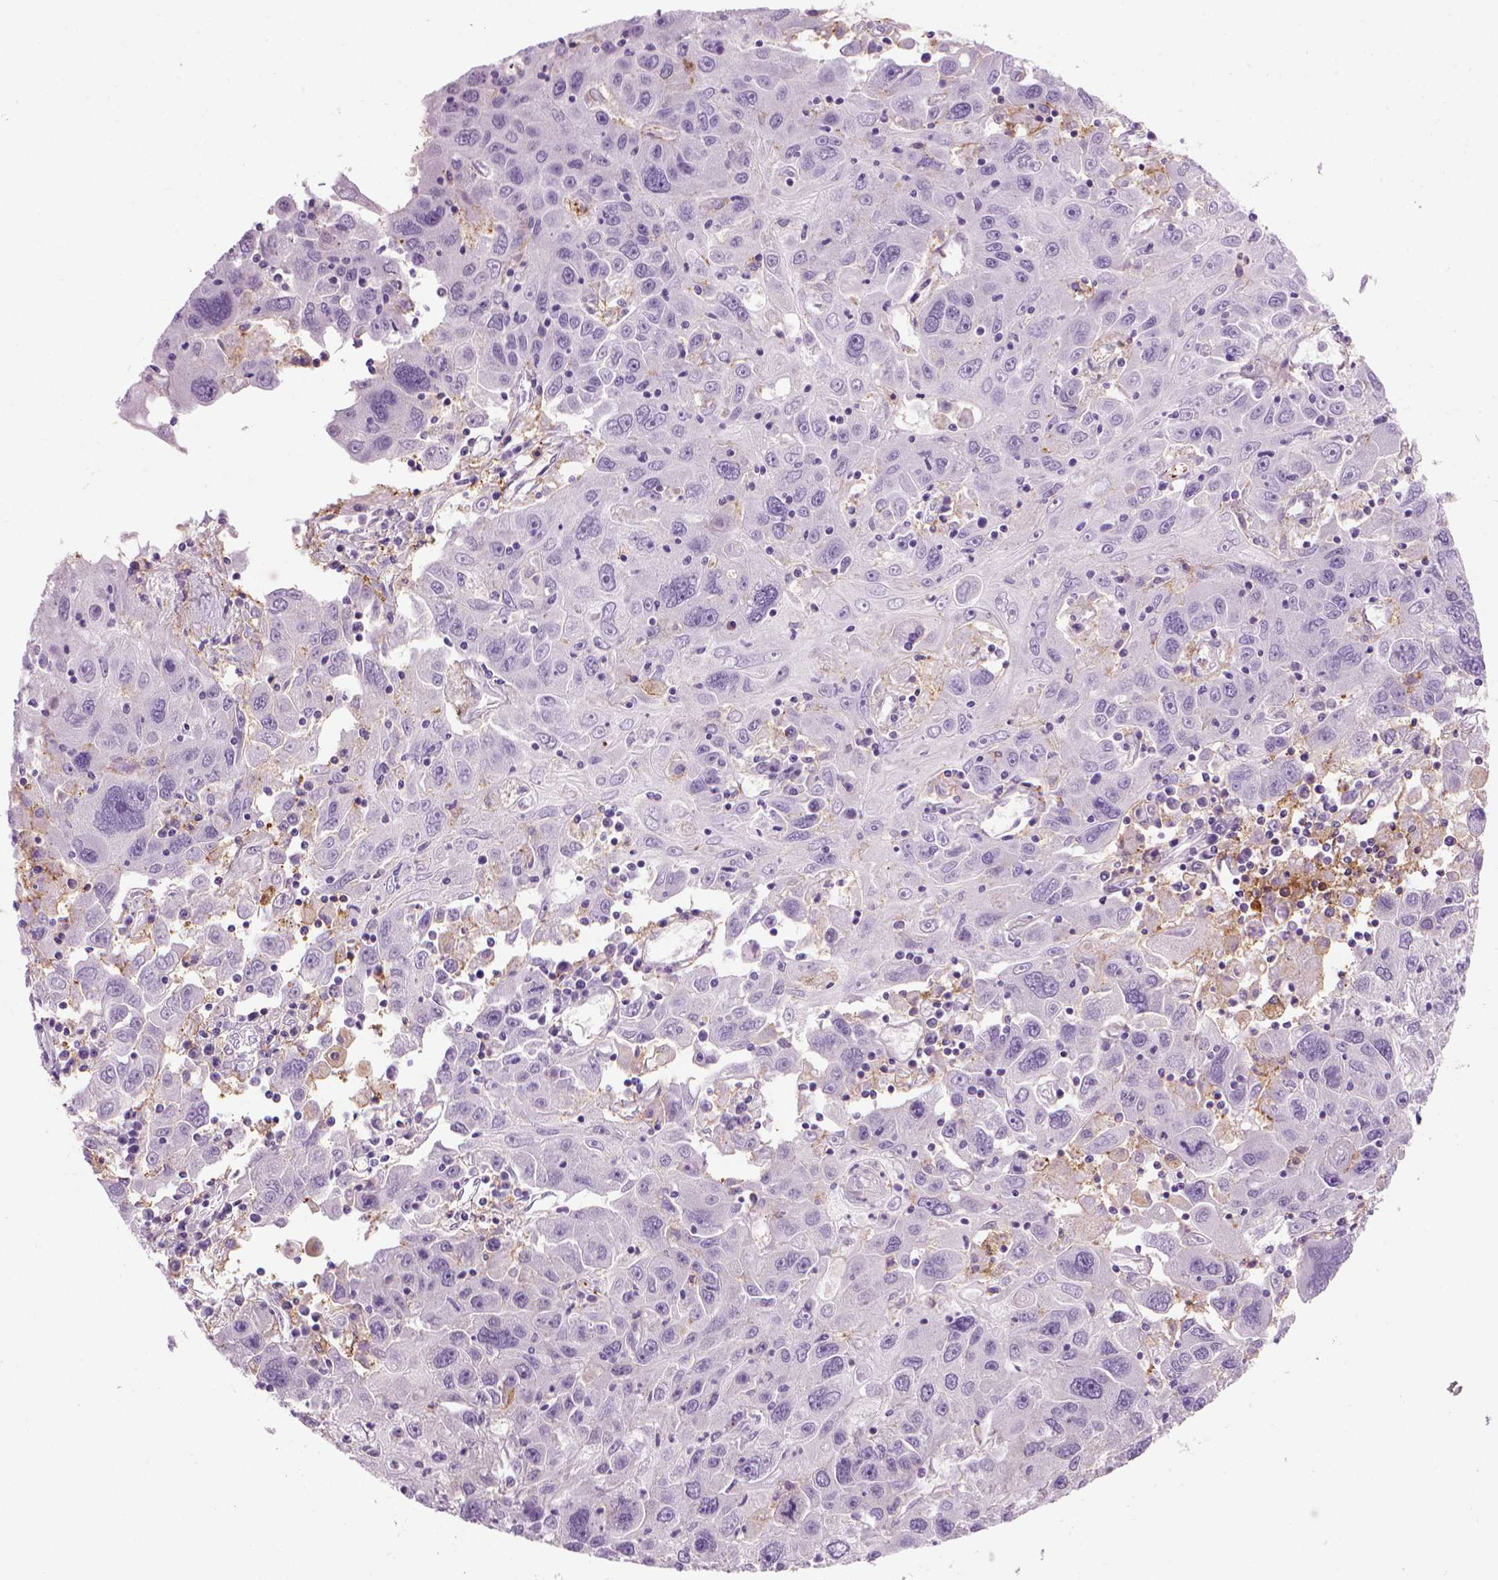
{"staining": {"intensity": "negative", "quantity": "none", "location": "none"}, "tissue": "stomach cancer", "cell_type": "Tumor cells", "image_type": "cancer", "snomed": [{"axis": "morphology", "description": "Adenocarcinoma, NOS"}, {"axis": "topography", "description": "Stomach"}], "caption": "Immunohistochemical staining of human stomach adenocarcinoma demonstrates no significant staining in tumor cells.", "gene": "MARCKS", "patient": {"sex": "male", "age": 56}}